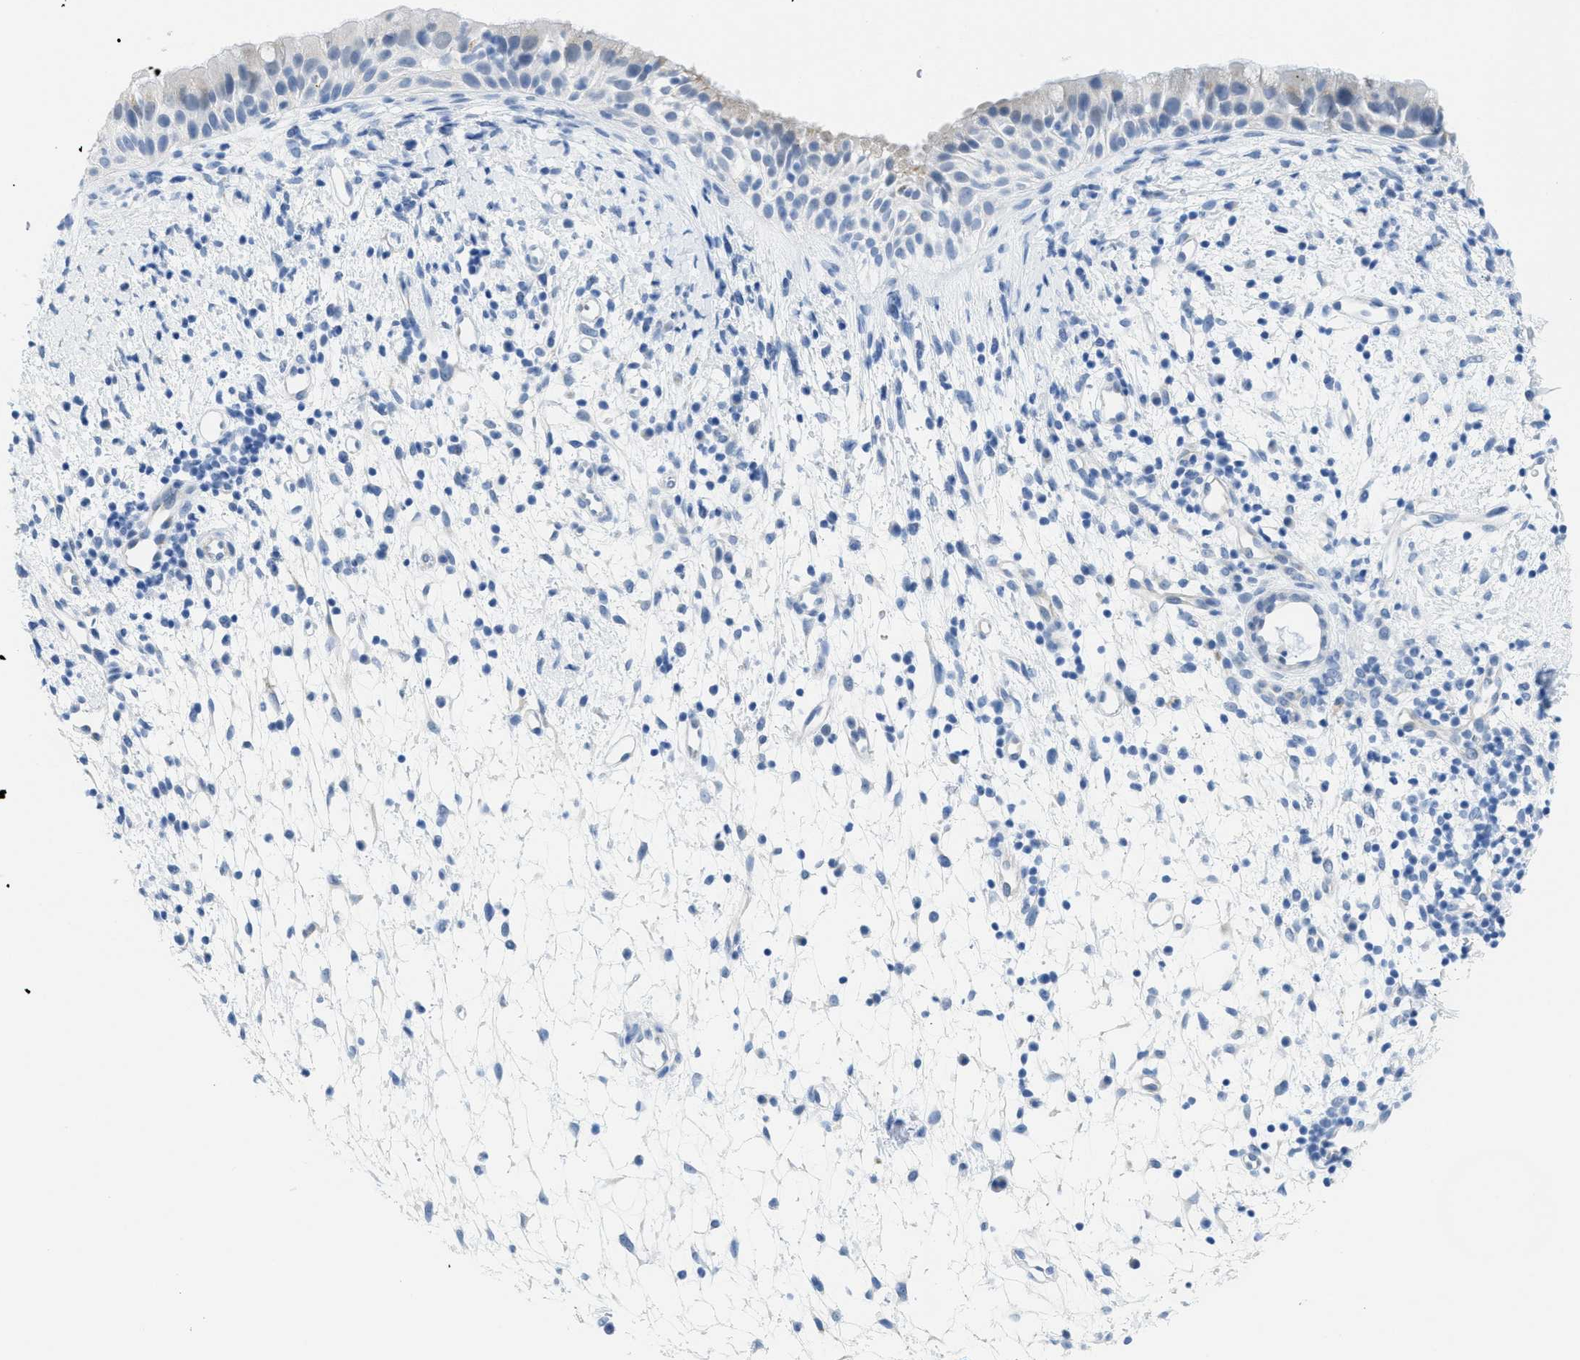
{"staining": {"intensity": "negative", "quantity": "none", "location": "none"}, "tissue": "nasopharynx", "cell_type": "Respiratory epithelial cells", "image_type": "normal", "snomed": [{"axis": "morphology", "description": "Normal tissue, NOS"}, {"axis": "topography", "description": "Nasopharynx"}], "caption": "IHC of benign nasopharynx shows no positivity in respiratory epithelial cells.", "gene": "WDR4", "patient": {"sex": "male", "age": 22}}